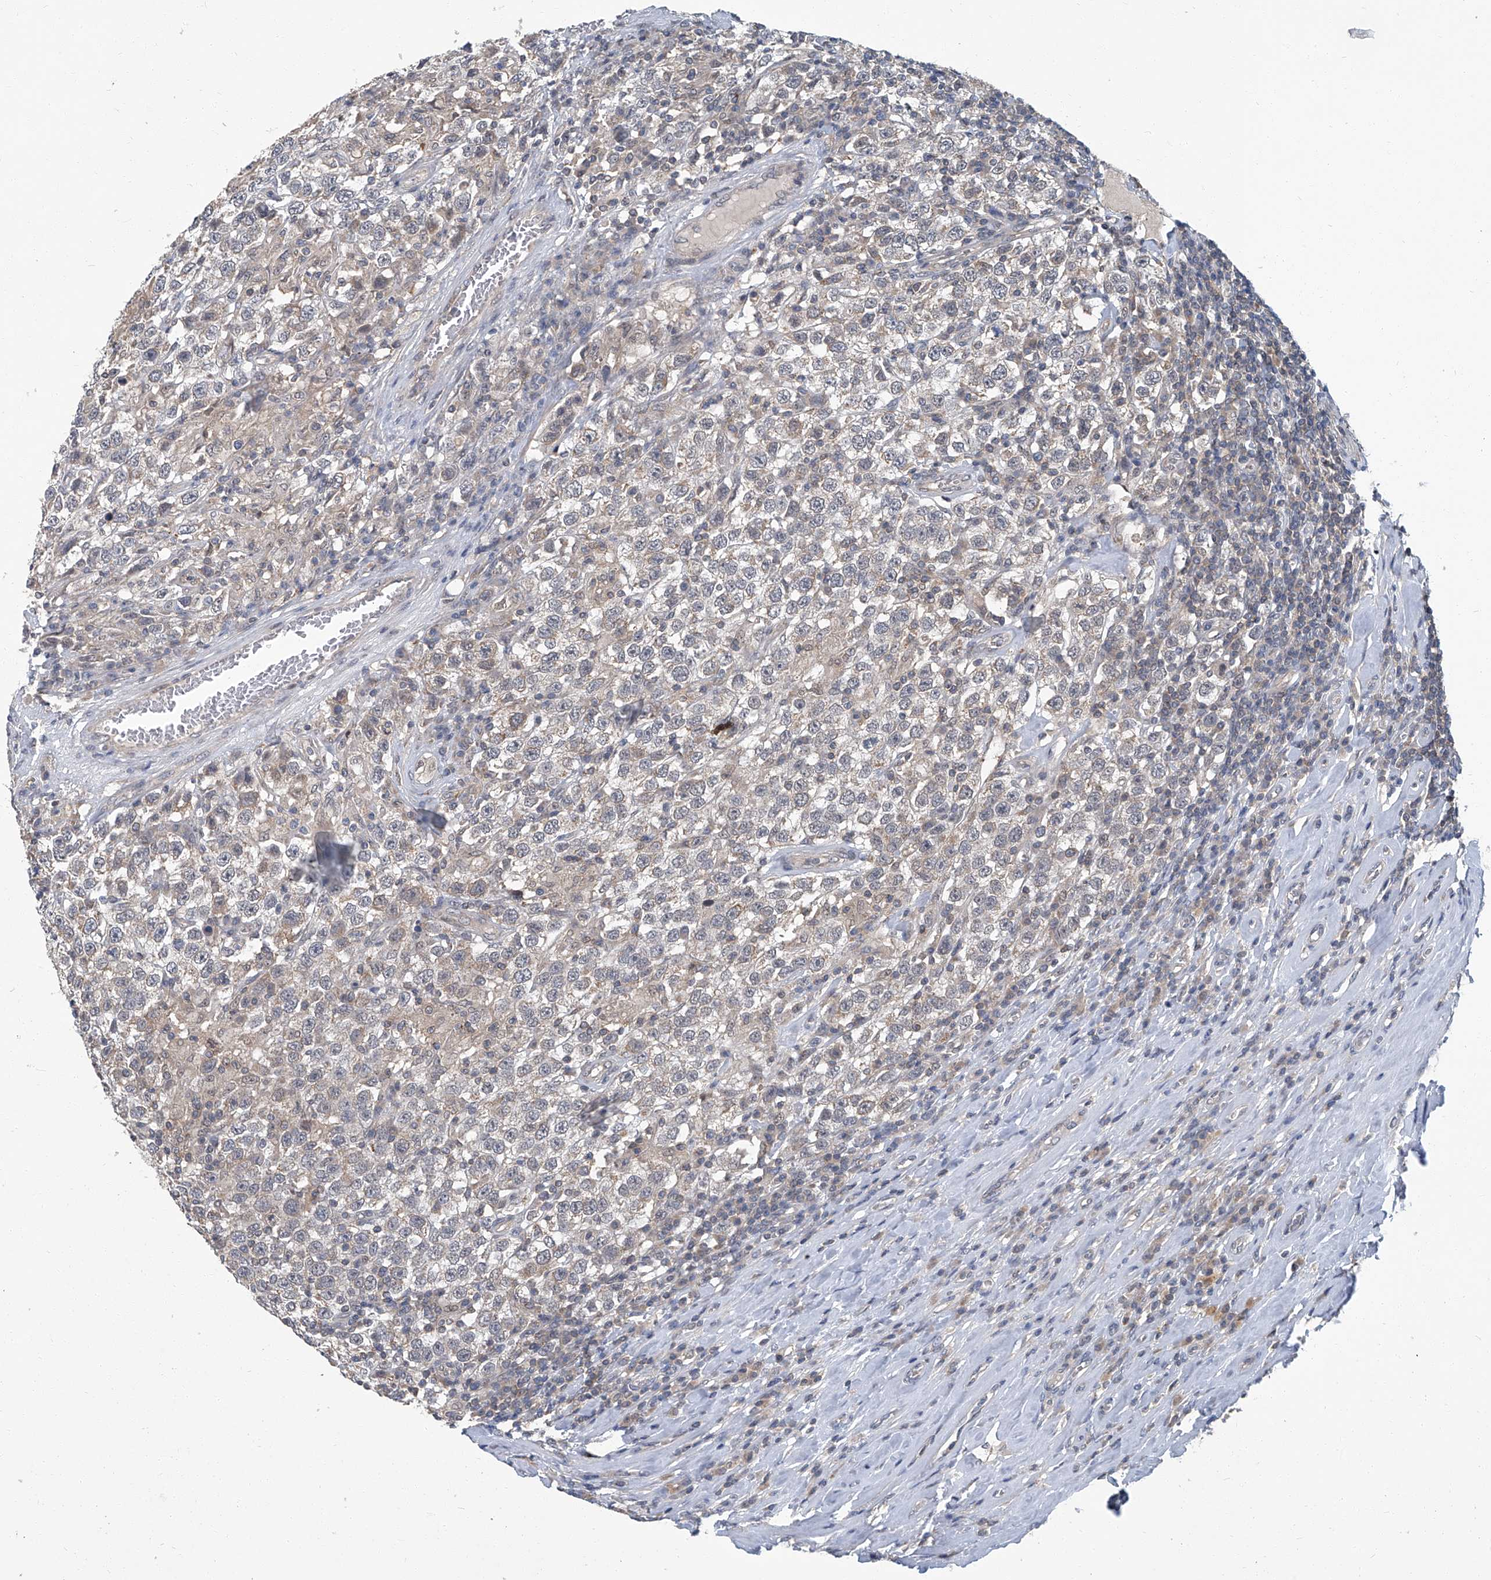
{"staining": {"intensity": "weak", "quantity": "<25%", "location": "cytoplasmic/membranous"}, "tissue": "testis cancer", "cell_type": "Tumor cells", "image_type": "cancer", "snomed": [{"axis": "morphology", "description": "Seminoma, NOS"}, {"axis": "topography", "description": "Testis"}], "caption": "This is a histopathology image of IHC staining of testis seminoma, which shows no staining in tumor cells. Brightfield microscopy of immunohistochemistry stained with DAB (brown) and hematoxylin (blue), captured at high magnification.", "gene": "AKNAD1", "patient": {"sex": "male", "age": 41}}